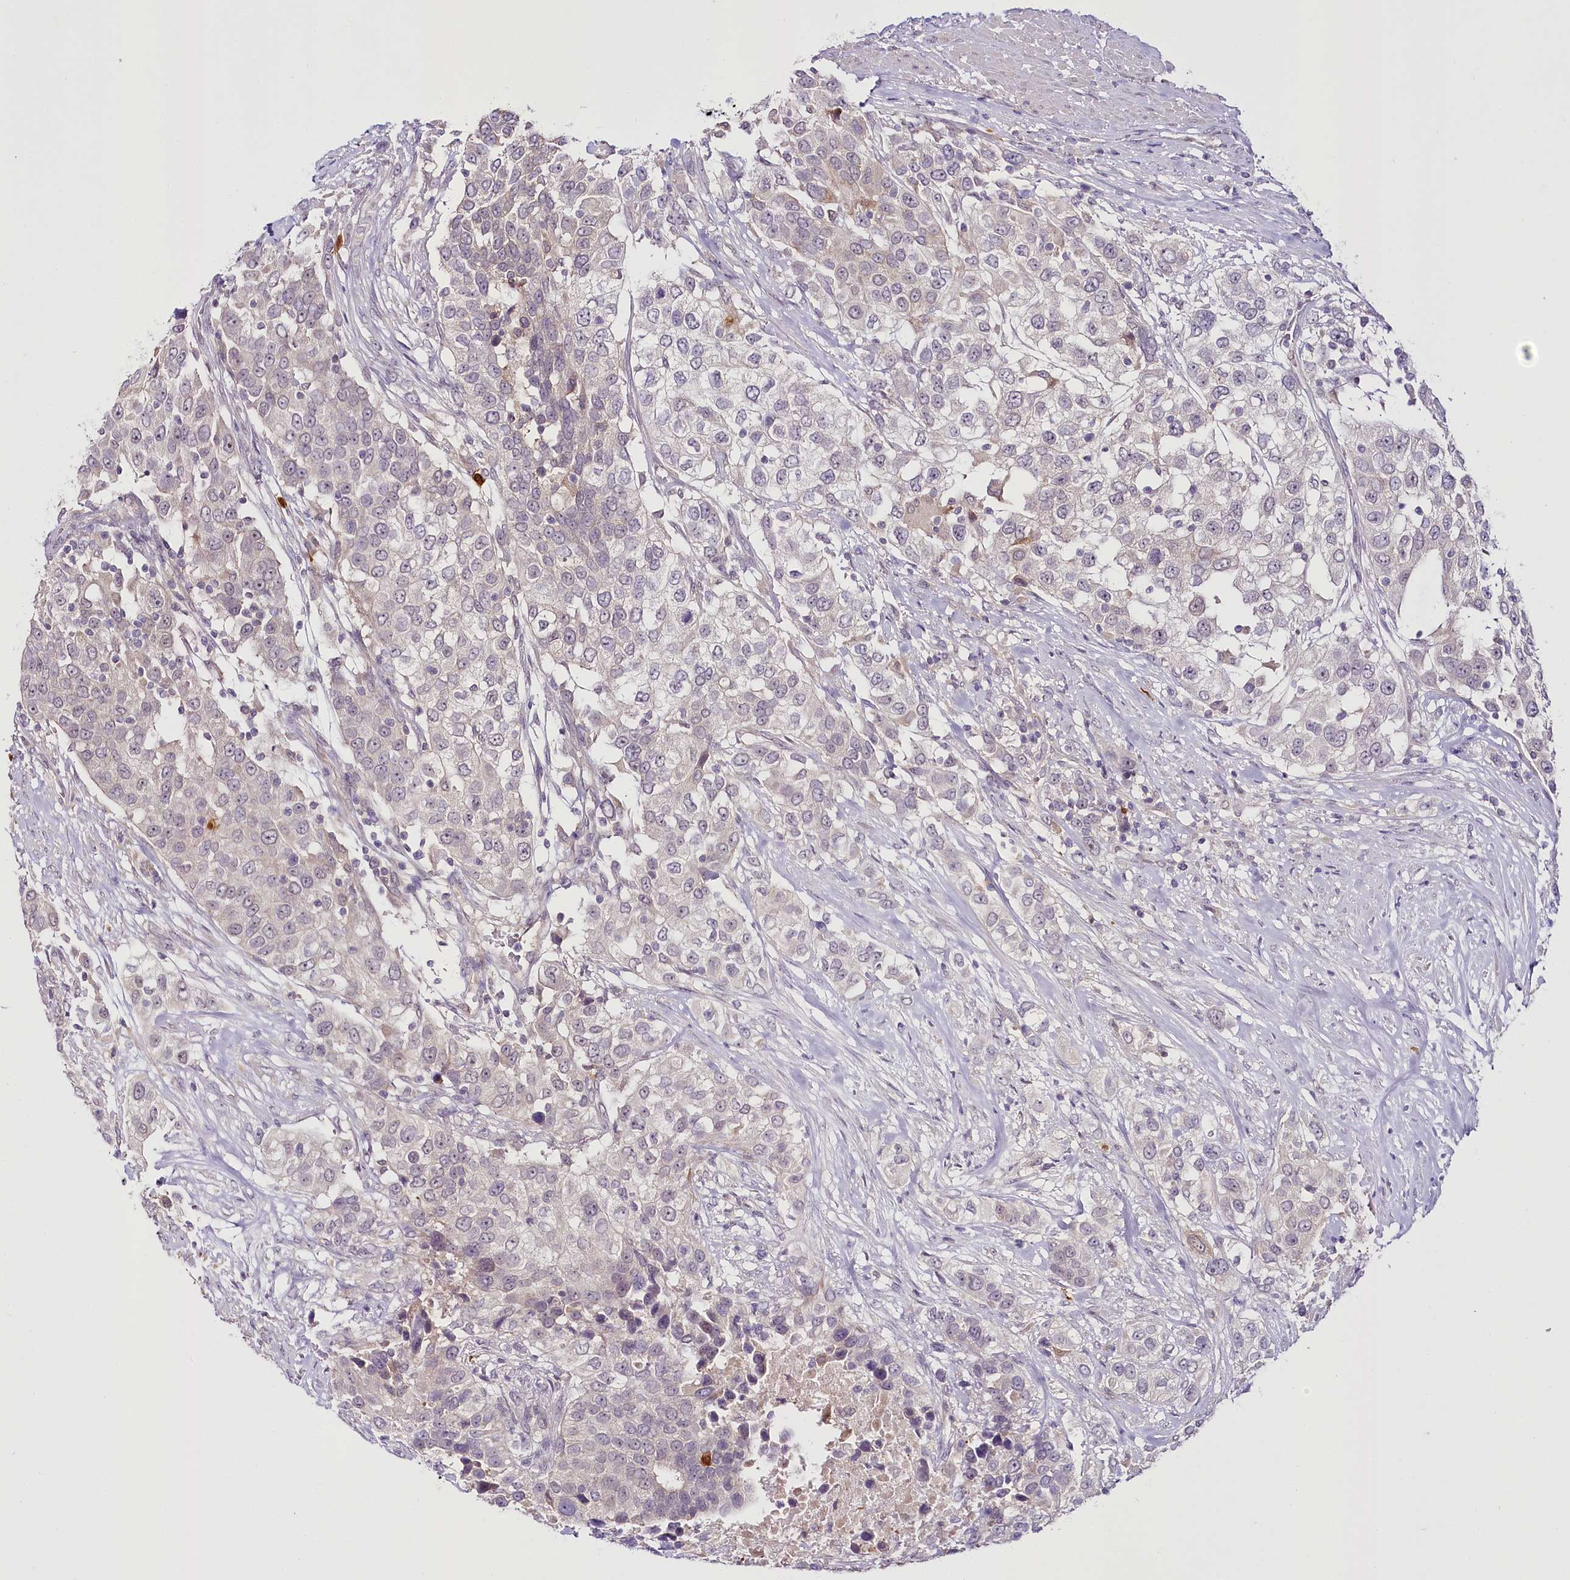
{"staining": {"intensity": "negative", "quantity": "none", "location": "none"}, "tissue": "urothelial cancer", "cell_type": "Tumor cells", "image_type": "cancer", "snomed": [{"axis": "morphology", "description": "Urothelial carcinoma, High grade"}, {"axis": "topography", "description": "Urinary bladder"}], "caption": "A high-resolution micrograph shows immunohistochemistry staining of urothelial cancer, which shows no significant expression in tumor cells.", "gene": "VWA5A", "patient": {"sex": "female", "age": 80}}